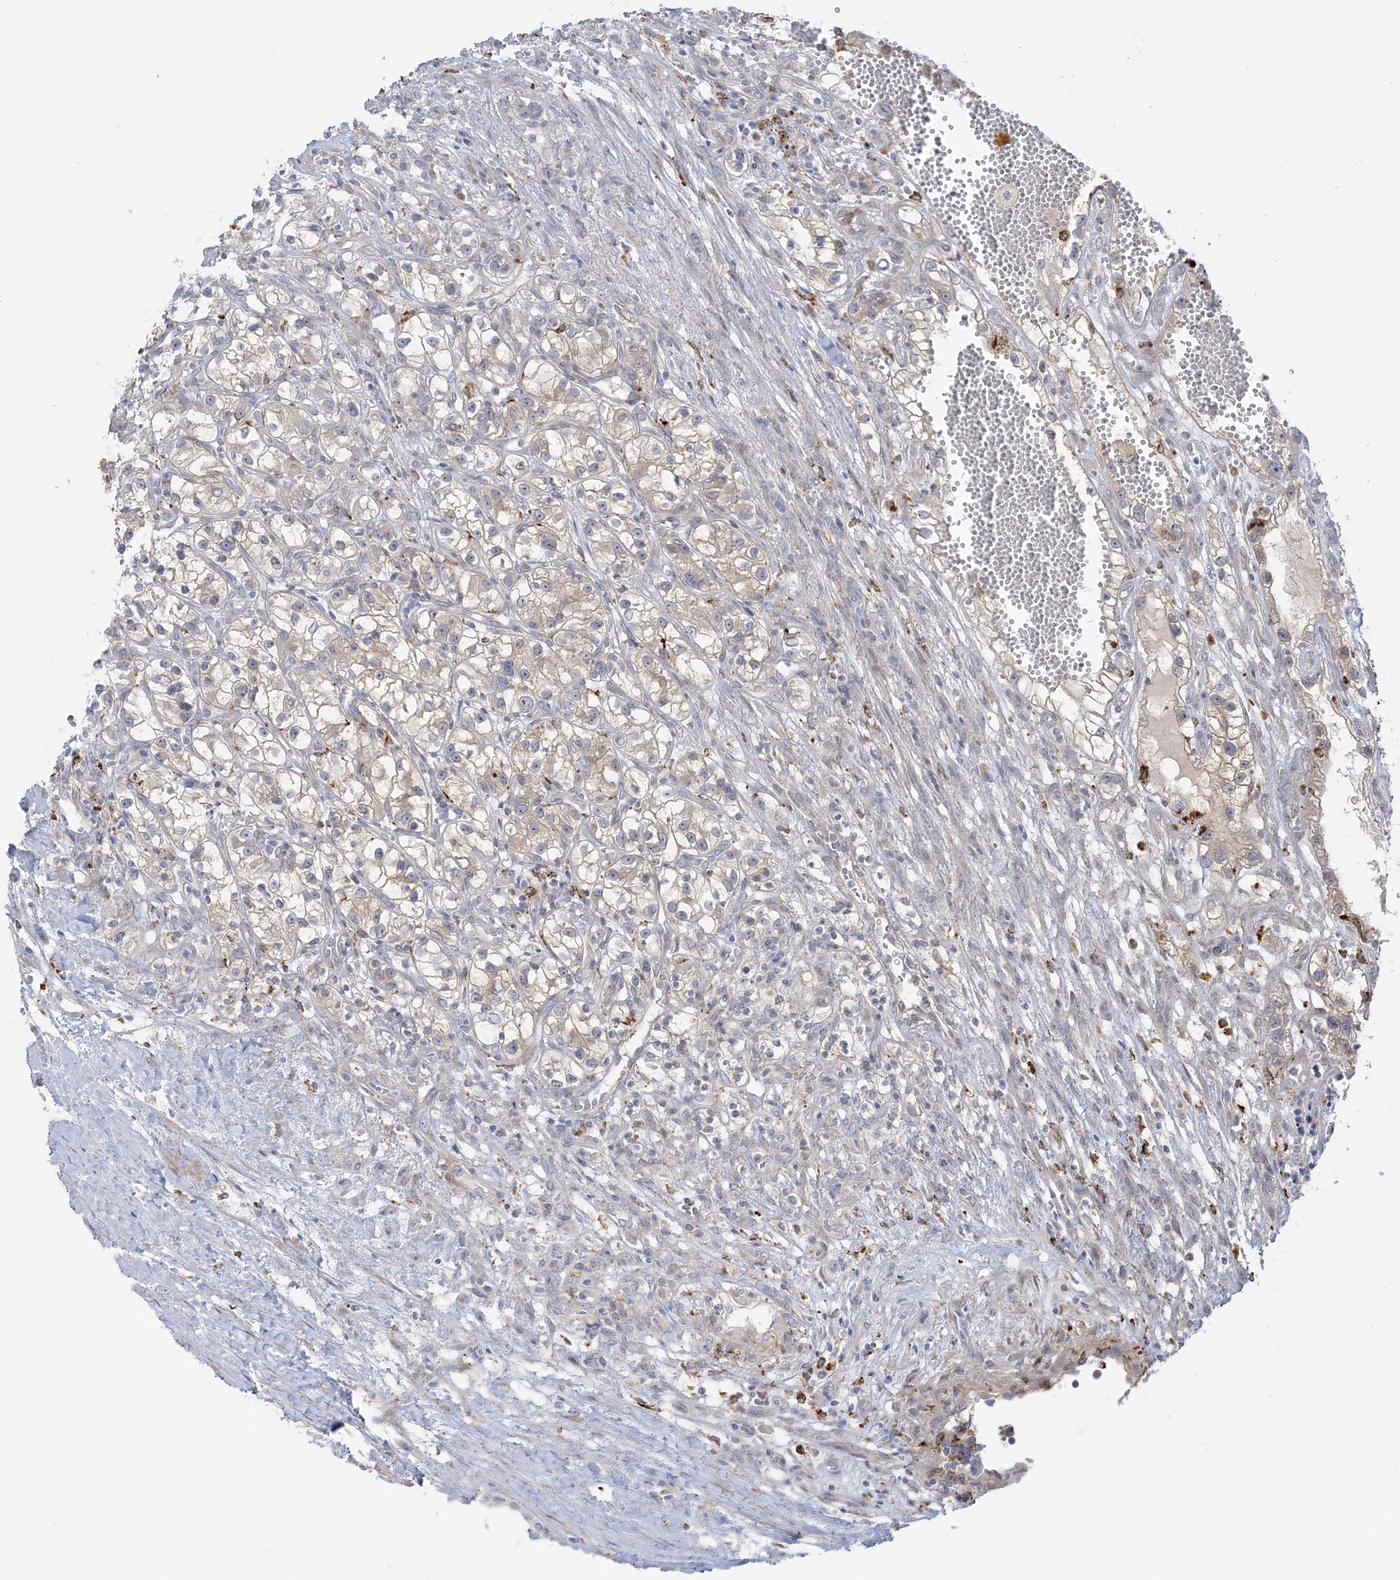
{"staining": {"intensity": "weak", "quantity": "25%-75%", "location": "cytoplasmic/membranous"}, "tissue": "renal cancer", "cell_type": "Tumor cells", "image_type": "cancer", "snomed": [{"axis": "morphology", "description": "Adenocarcinoma, NOS"}, {"axis": "topography", "description": "Kidney"}], "caption": "High-magnification brightfield microscopy of renal cancer stained with DAB (brown) and counterstained with hematoxylin (blue). tumor cells exhibit weak cytoplasmic/membranous expression is identified in about25%-75% of cells.", "gene": "HAAO", "patient": {"sex": "female", "age": 57}}